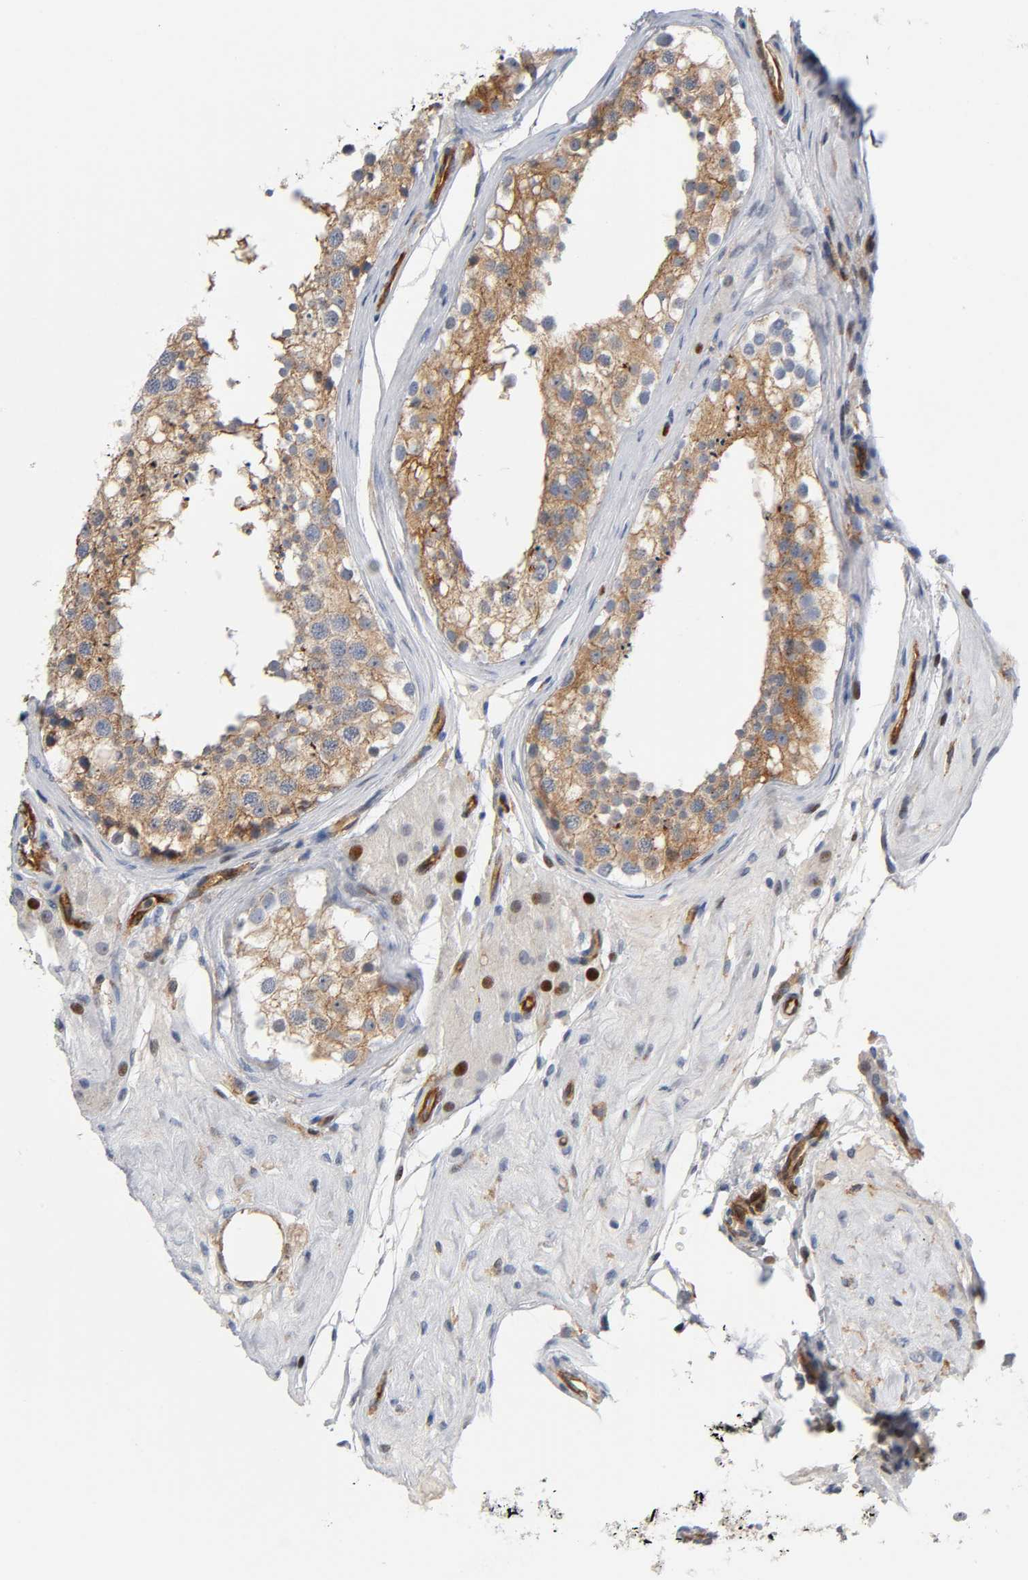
{"staining": {"intensity": "moderate", "quantity": ">75%", "location": "cytoplasmic/membranous"}, "tissue": "testis", "cell_type": "Cells in seminiferous ducts", "image_type": "normal", "snomed": [{"axis": "morphology", "description": "Normal tissue, NOS"}, {"axis": "topography", "description": "Testis"}], "caption": "The image demonstrates immunohistochemical staining of normal testis. There is moderate cytoplasmic/membranous staining is identified in about >75% of cells in seminiferous ducts.", "gene": "CD2AP", "patient": {"sex": "male", "age": 68}}